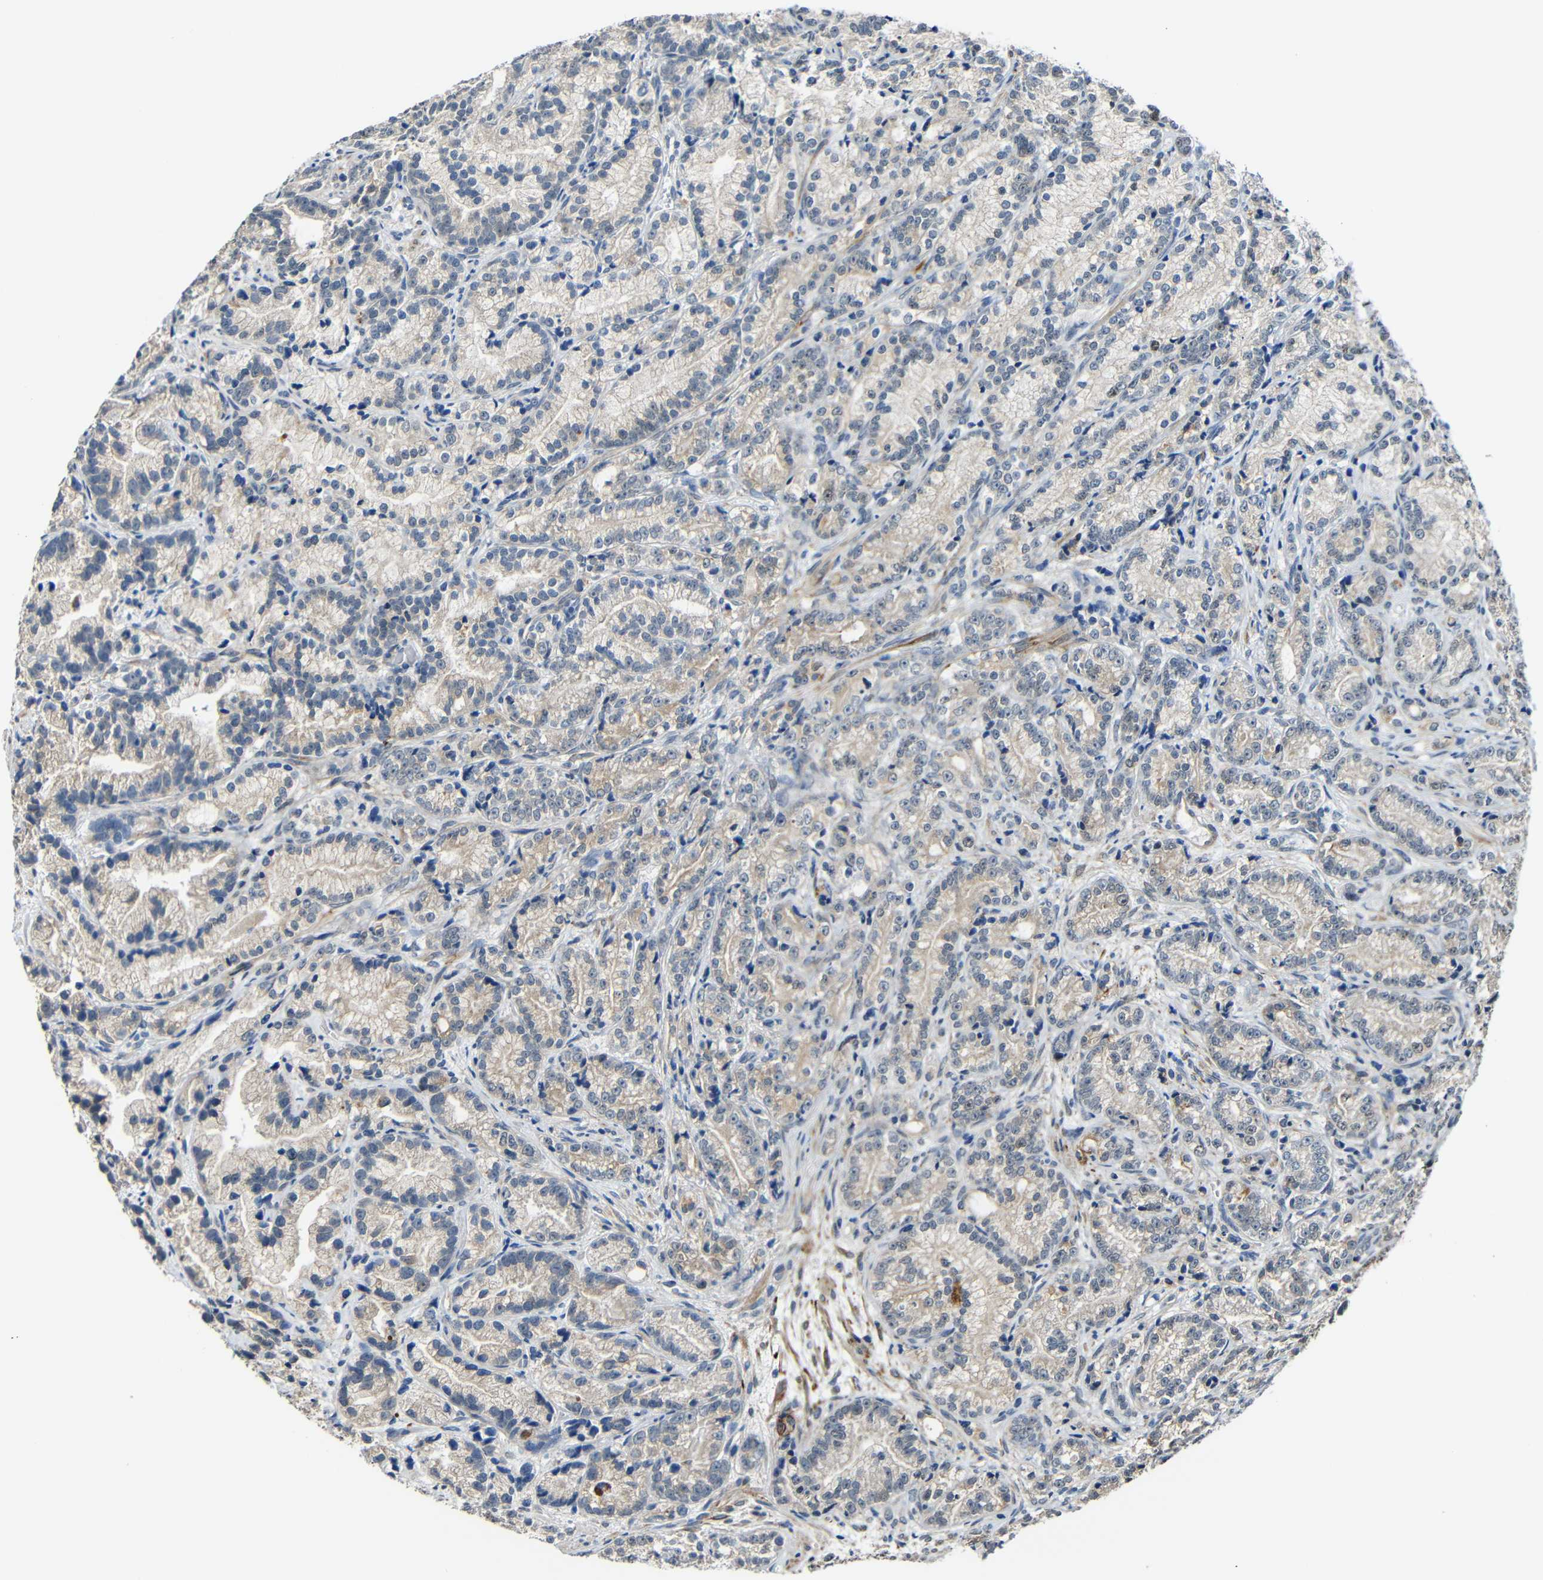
{"staining": {"intensity": "weak", "quantity": "25%-75%", "location": "cytoplasmic/membranous"}, "tissue": "prostate cancer", "cell_type": "Tumor cells", "image_type": "cancer", "snomed": [{"axis": "morphology", "description": "Adenocarcinoma, Low grade"}, {"axis": "topography", "description": "Prostate"}], "caption": "Human prostate cancer stained with a protein marker displays weak staining in tumor cells.", "gene": "STBD1", "patient": {"sex": "male", "age": 89}}